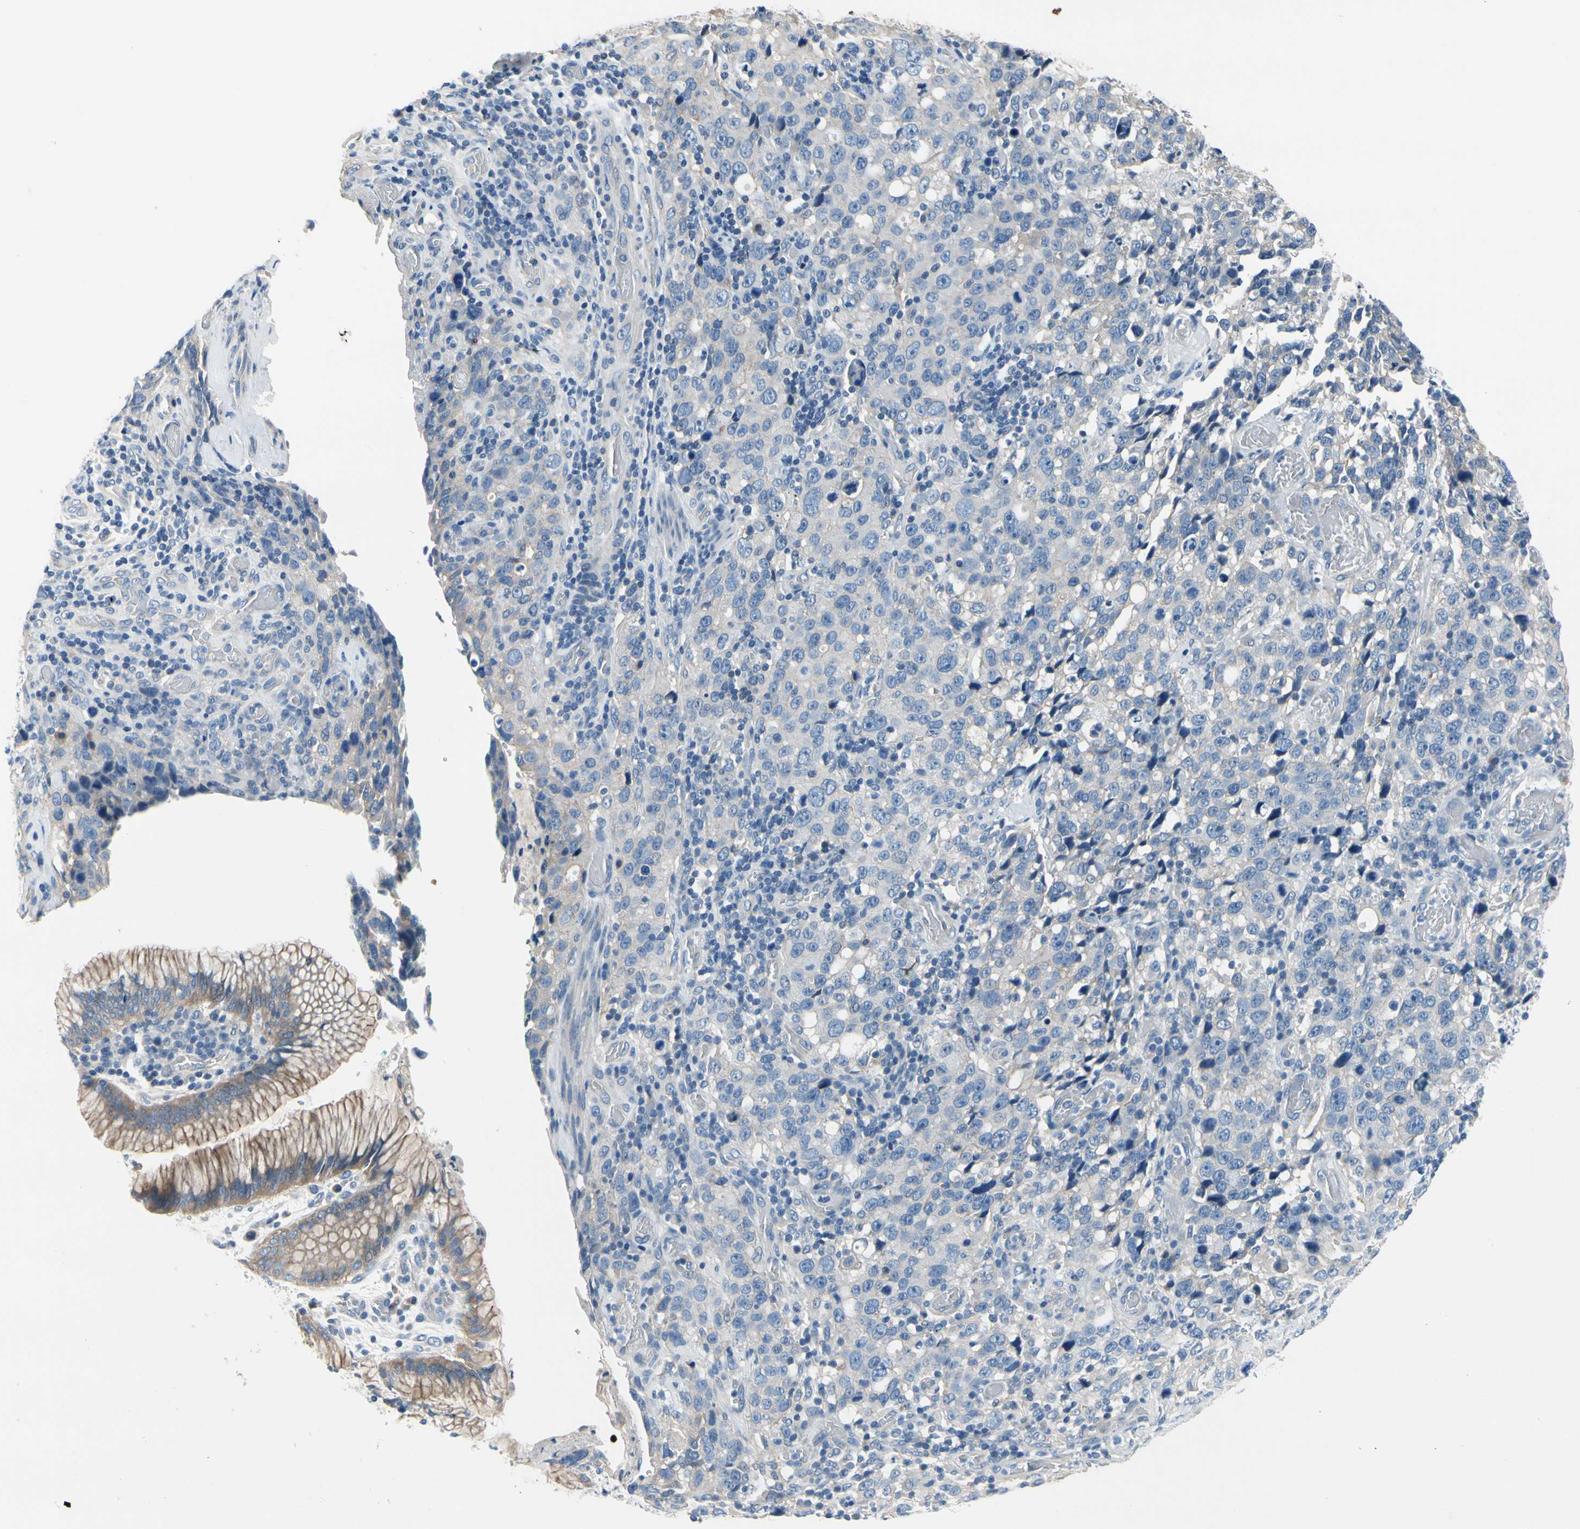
{"staining": {"intensity": "negative", "quantity": "none", "location": "none"}, "tissue": "stomach cancer", "cell_type": "Tumor cells", "image_type": "cancer", "snomed": [{"axis": "morphology", "description": "Normal tissue, NOS"}, {"axis": "morphology", "description": "Adenocarcinoma, NOS"}, {"axis": "topography", "description": "Stomach"}], "caption": "There is no significant expression in tumor cells of stomach cancer (adenocarcinoma). The staining is performed using DAB brown chromogen with nuclei counter-stained in using hematoxylin.", "gene": "CA14", "patient": {"sex": "male", "age": 48}}